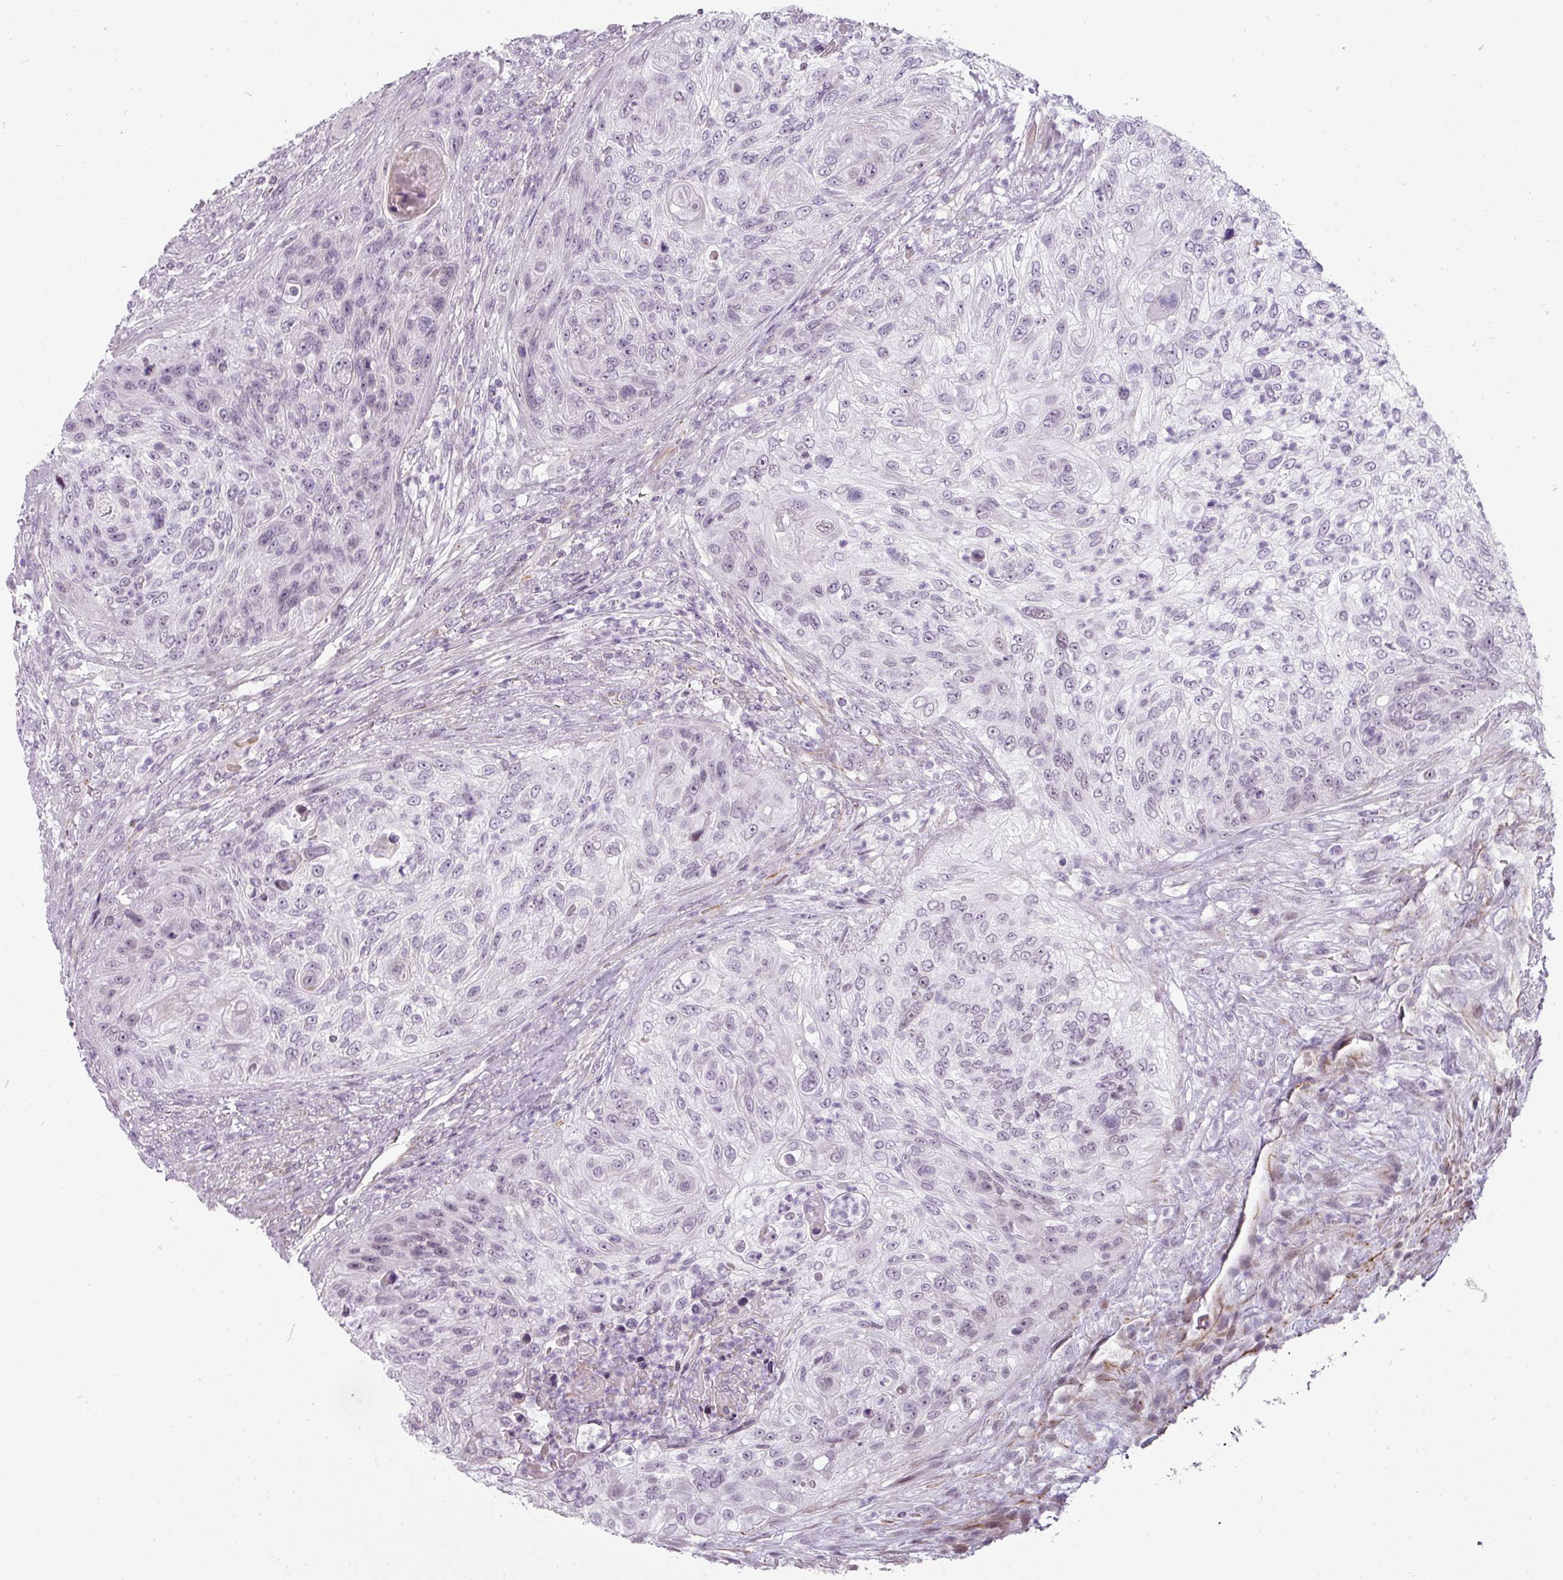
{"staining": {"intensity": "negative", "quantity": "none", "location": "none"}, "tissue": "urothelial cancer", "cell_type": "Tumor cells", "image_type": "cancer", "snomed": [{"axis": "morphology", "description": "Urothelial carcinoma, High grade"}, {"axis": "topography", "description": "Urinary bladder"}], "caption": "Histopathology image shows no significant protein positivity in tumor cells of urothelial cancer.", "gene": "CHRDL1", "patient": {"sex": "female", "age": 60}}